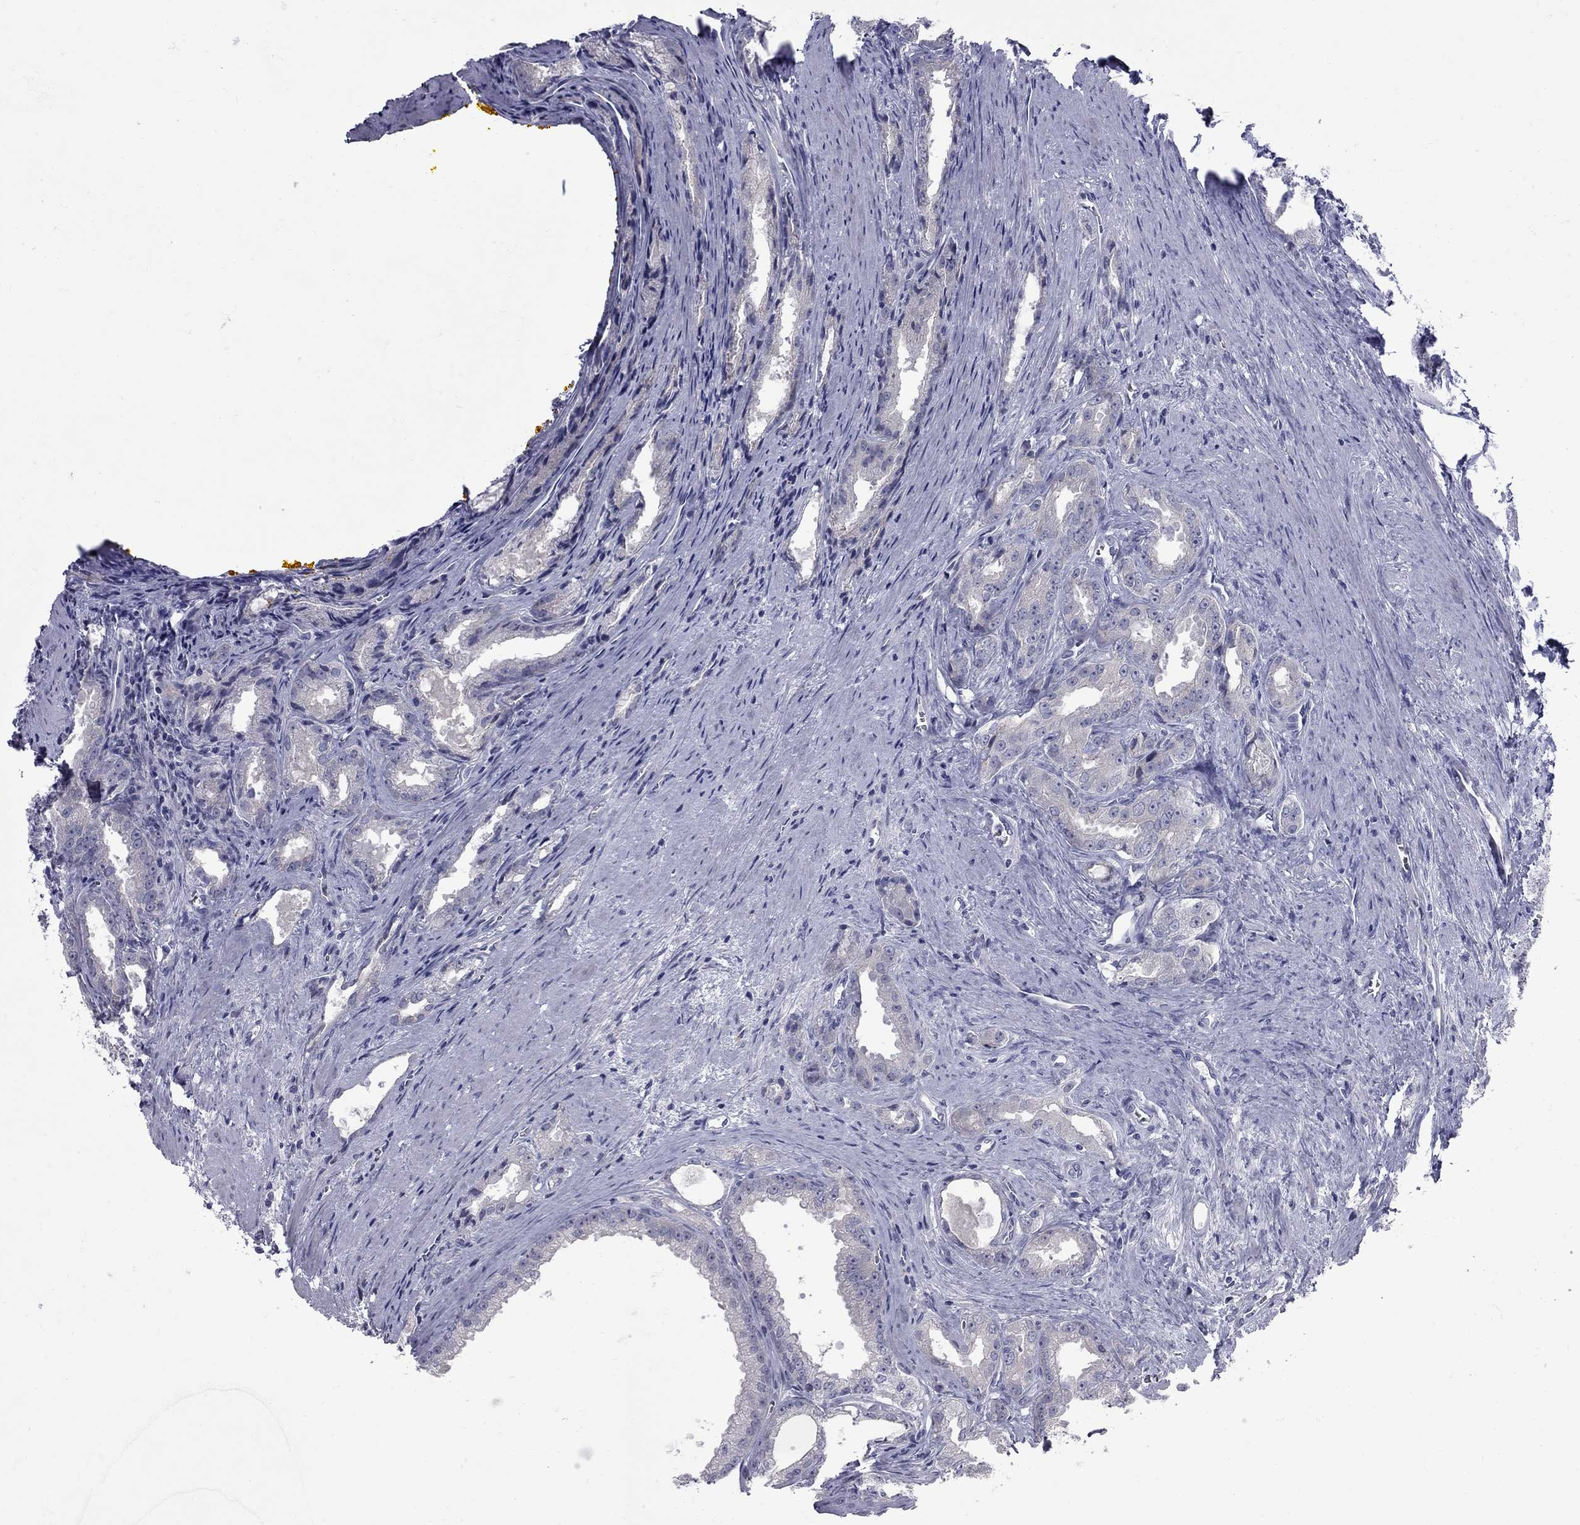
{"staining": {"intensity": "negative", "quantity": "none", "location": "none"}, "tissue": "prostate cancer", "cell_type": "Tumor cells", "image_type": "cancer", "snomed": [{"axis": "morphology", "description": "Adenocarcinoma, NOS"}, {"axis": "morphology", "description": "Adenocarcinoma, High grade"}, {"axis": "topography", "description": "Prostate"}], "caption": "Tumor cells are negative for protein expression in human prostate cancer (adenocarcinoma).", "gene": "NRARP", "patient": {"sex": "male", "age": 70}}